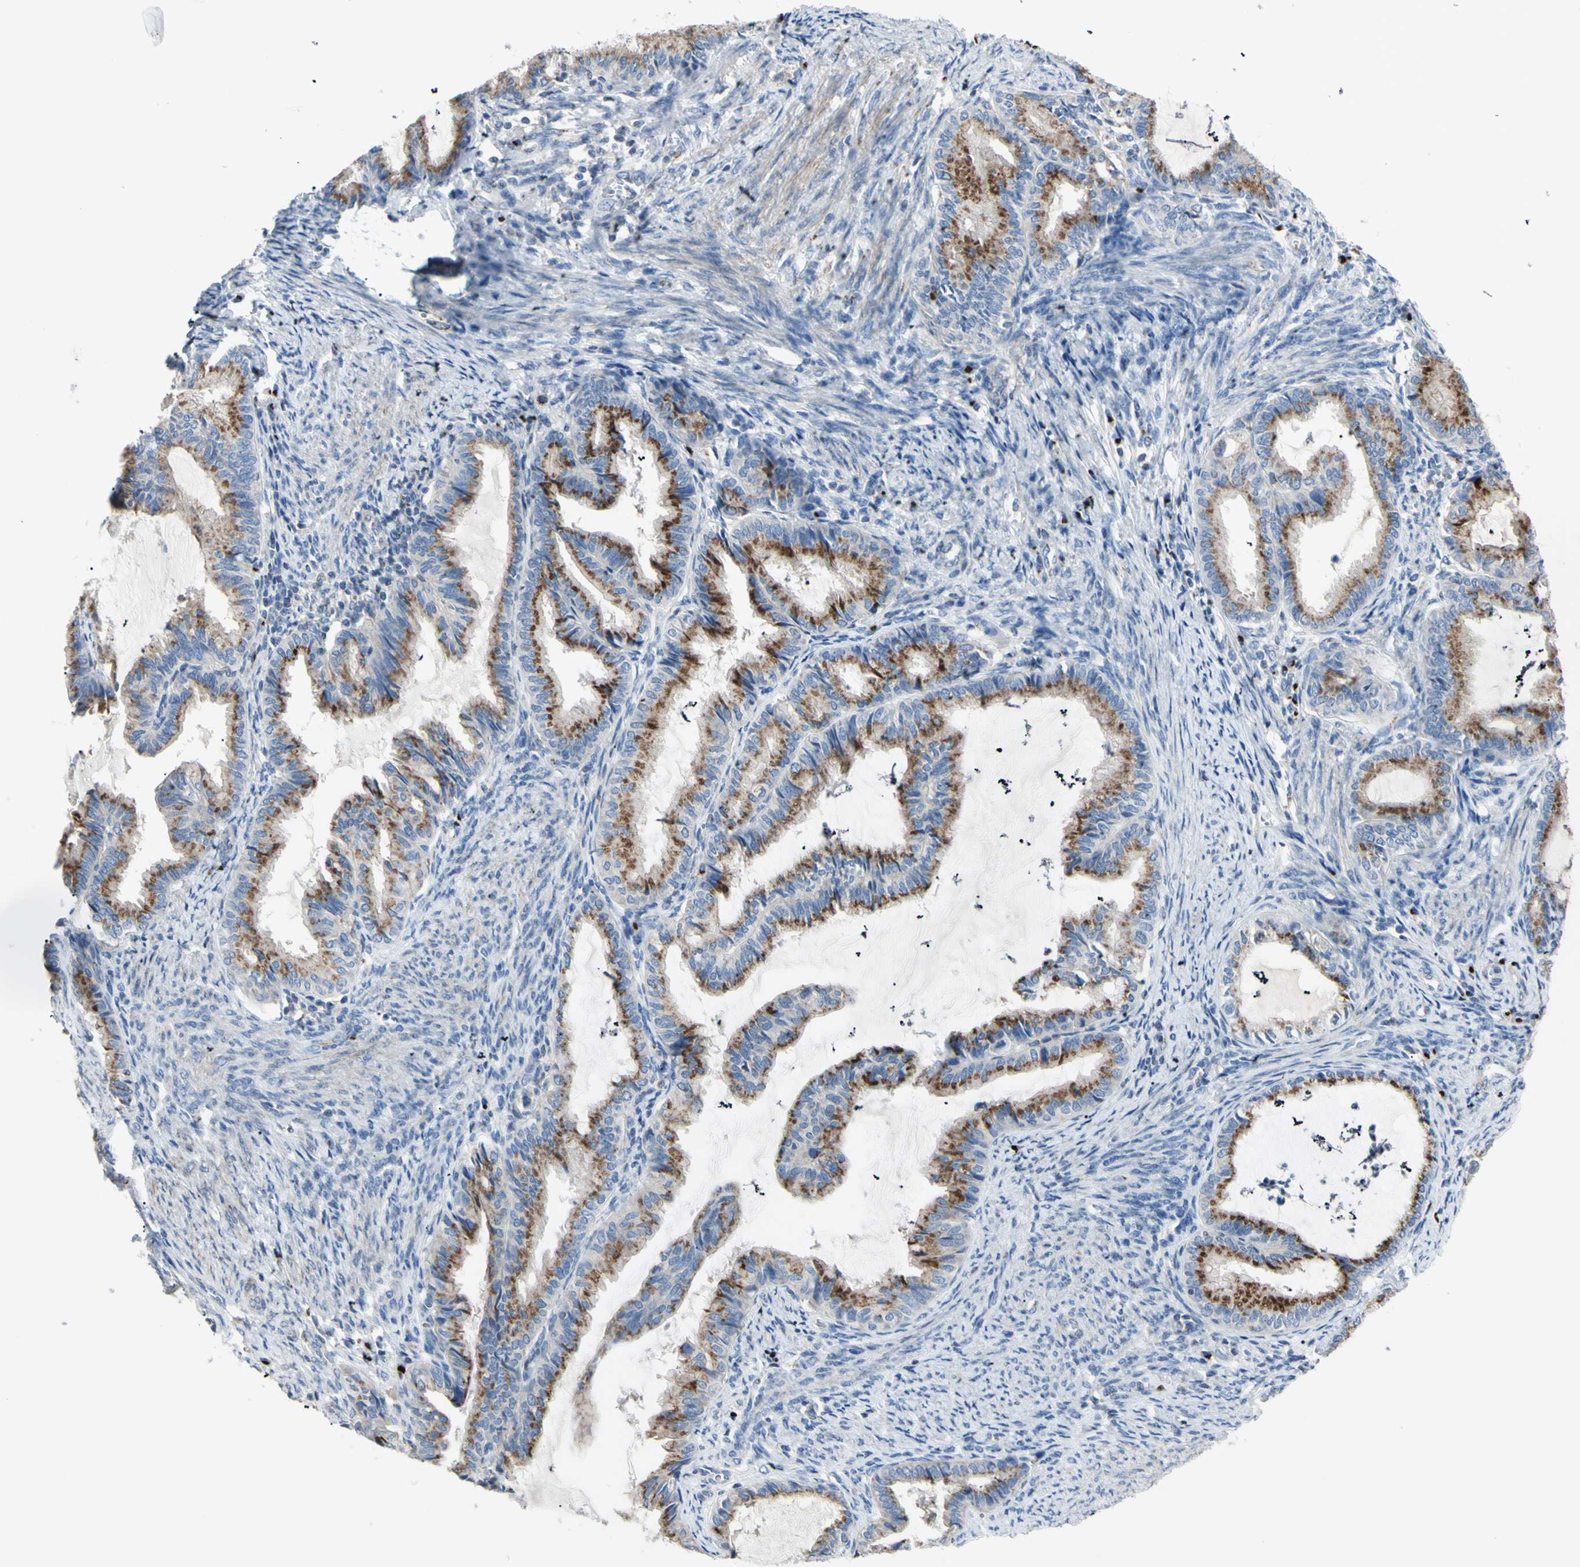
{"staining": {"intensity": "moderate", "quantity": ">75%", "location": "cytoplasmic/membranous"}, "tissue": "endometrial cancer", "cell_type": "Tumor cells", "image_type": "cancer", "snomed": [{"axis": "morphology", "description": "Adenocarcinoma, NOS"}, {"axis": "topography", "description": "Endometrium"}], "caption": "An image of human endometrial cancer stained for a protein exhibits moderate cytoplasmic/membranous brown staining in tumor cells. The staining was performed using DAB (3,3'-diaminobenzidine), with brown indicating positive protein expression. Nuclei are stained blue with hematoxylin.", "gene": "B4GALT3", "patient": {"sex": "female", "age": 86}}